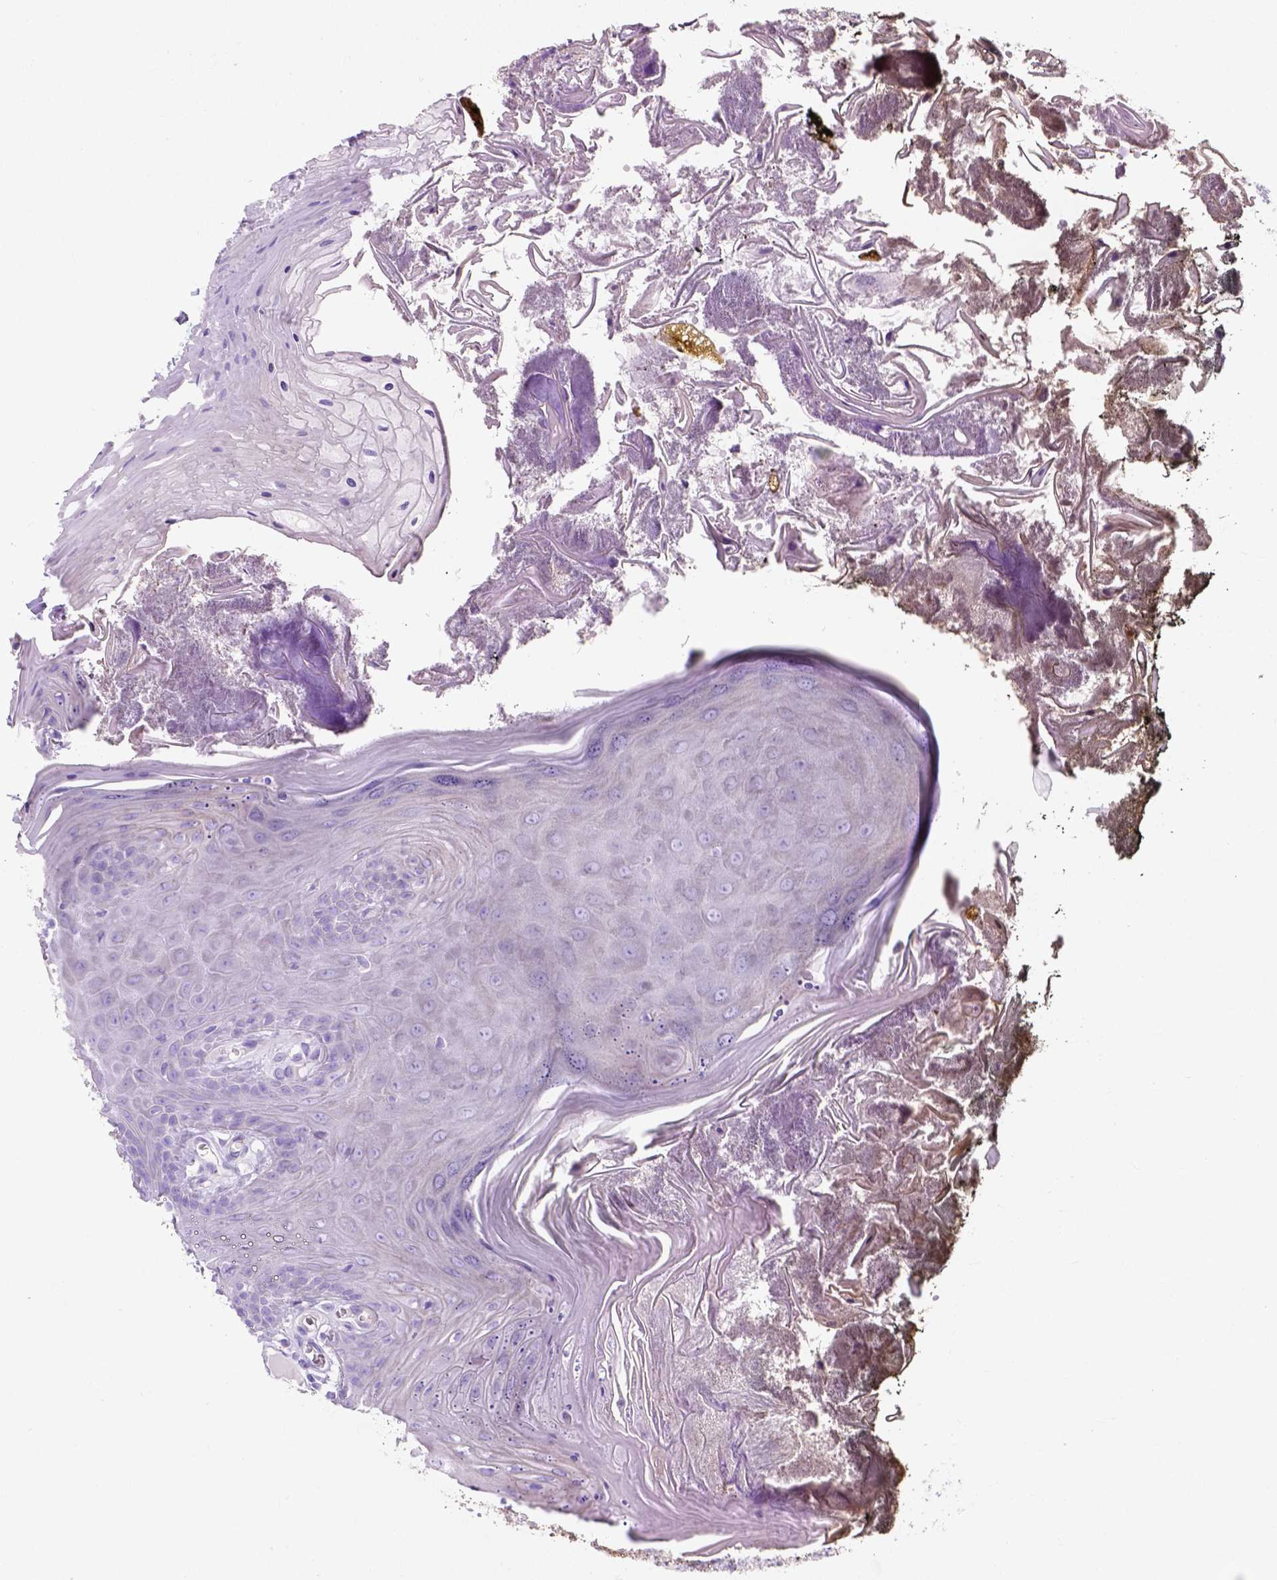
{"staining": {"intensity": "negative", "quantity": "none", "location": "none"}, "tissue": "oral mucosa", "cell_type": "Squamous epithelial cells", "image_type": "normal", "snomed": [{"axis": "morphology", "description": "Normal tissue, NOS"}, {"axis": "topography", "description": "Oral tissue"}], "caption": "This is a photomicrograph of immunohistochemistry (IHC) staining of benign oral mucosa, which shows no staining in squamous epithelial cells. (Brightfield microscopy of DAB (3,3'-diaminobenzidine) immunohistochemistry at high magnification).", "gene": "MYH15", "patient": {"sex": "male", "age": 9}}